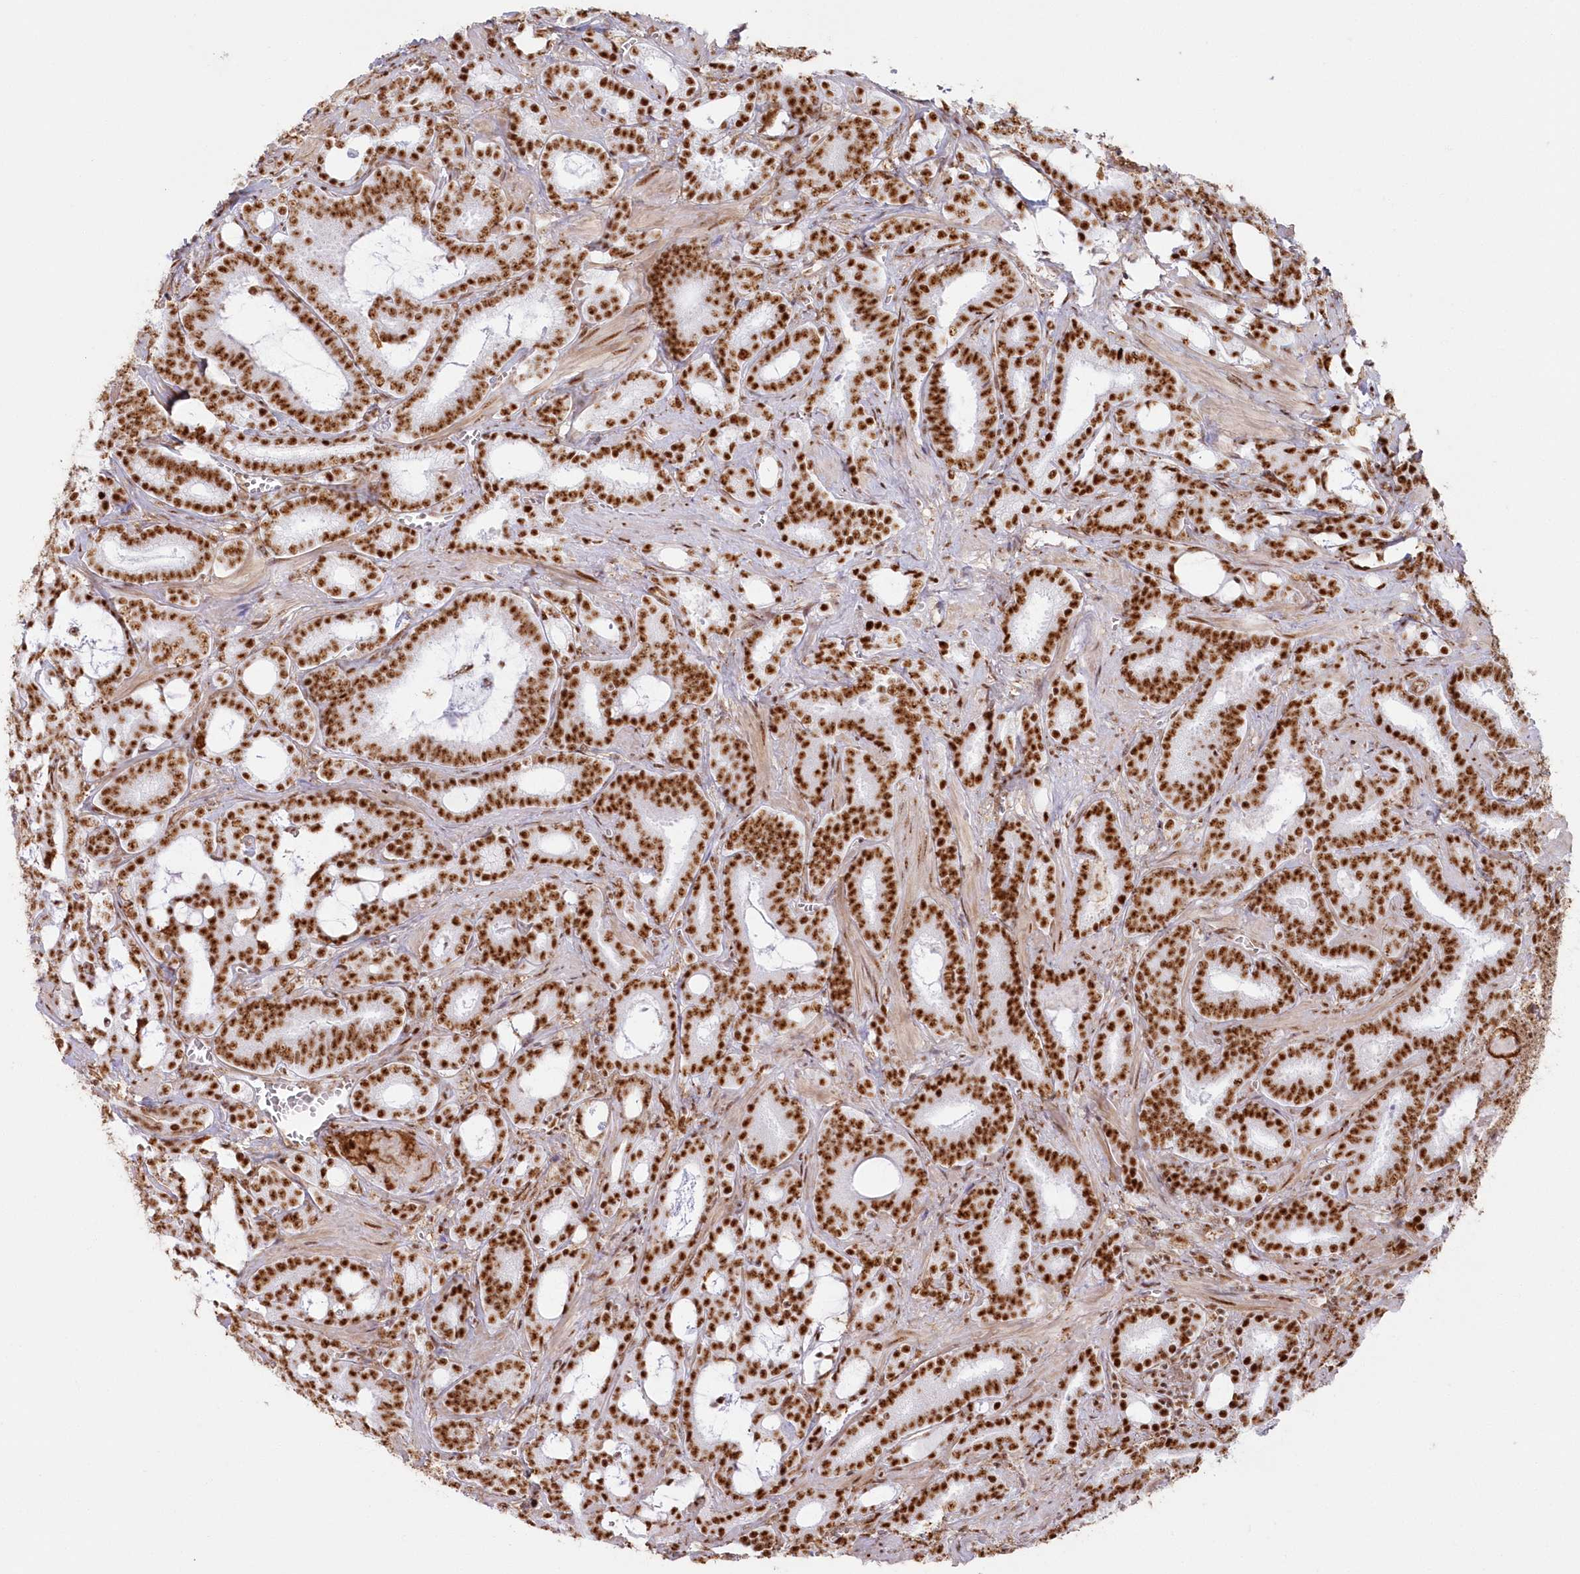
{"staining": {"intensity": "strong", "quantity": ">75%", "location": "nuclear"}, "tissue": "prostate cancer", "cell_type": "Tumor cells", "image_type": "cancer", "snomed": [{"axis": "morphology", "description": "Adenocarcinoma, High grade"}, {"axis": "topography", "description": "Prostate and seminal vesicle, NOS"}], "caption": "A high-resolution image shows IHC staining of prostate high-grade adenocarcinoma, which shows strong nuclear staining in approximately >75% of tumor cells.", "gene": "DDX46", "patient": {"sex": "male", "age": 67}}